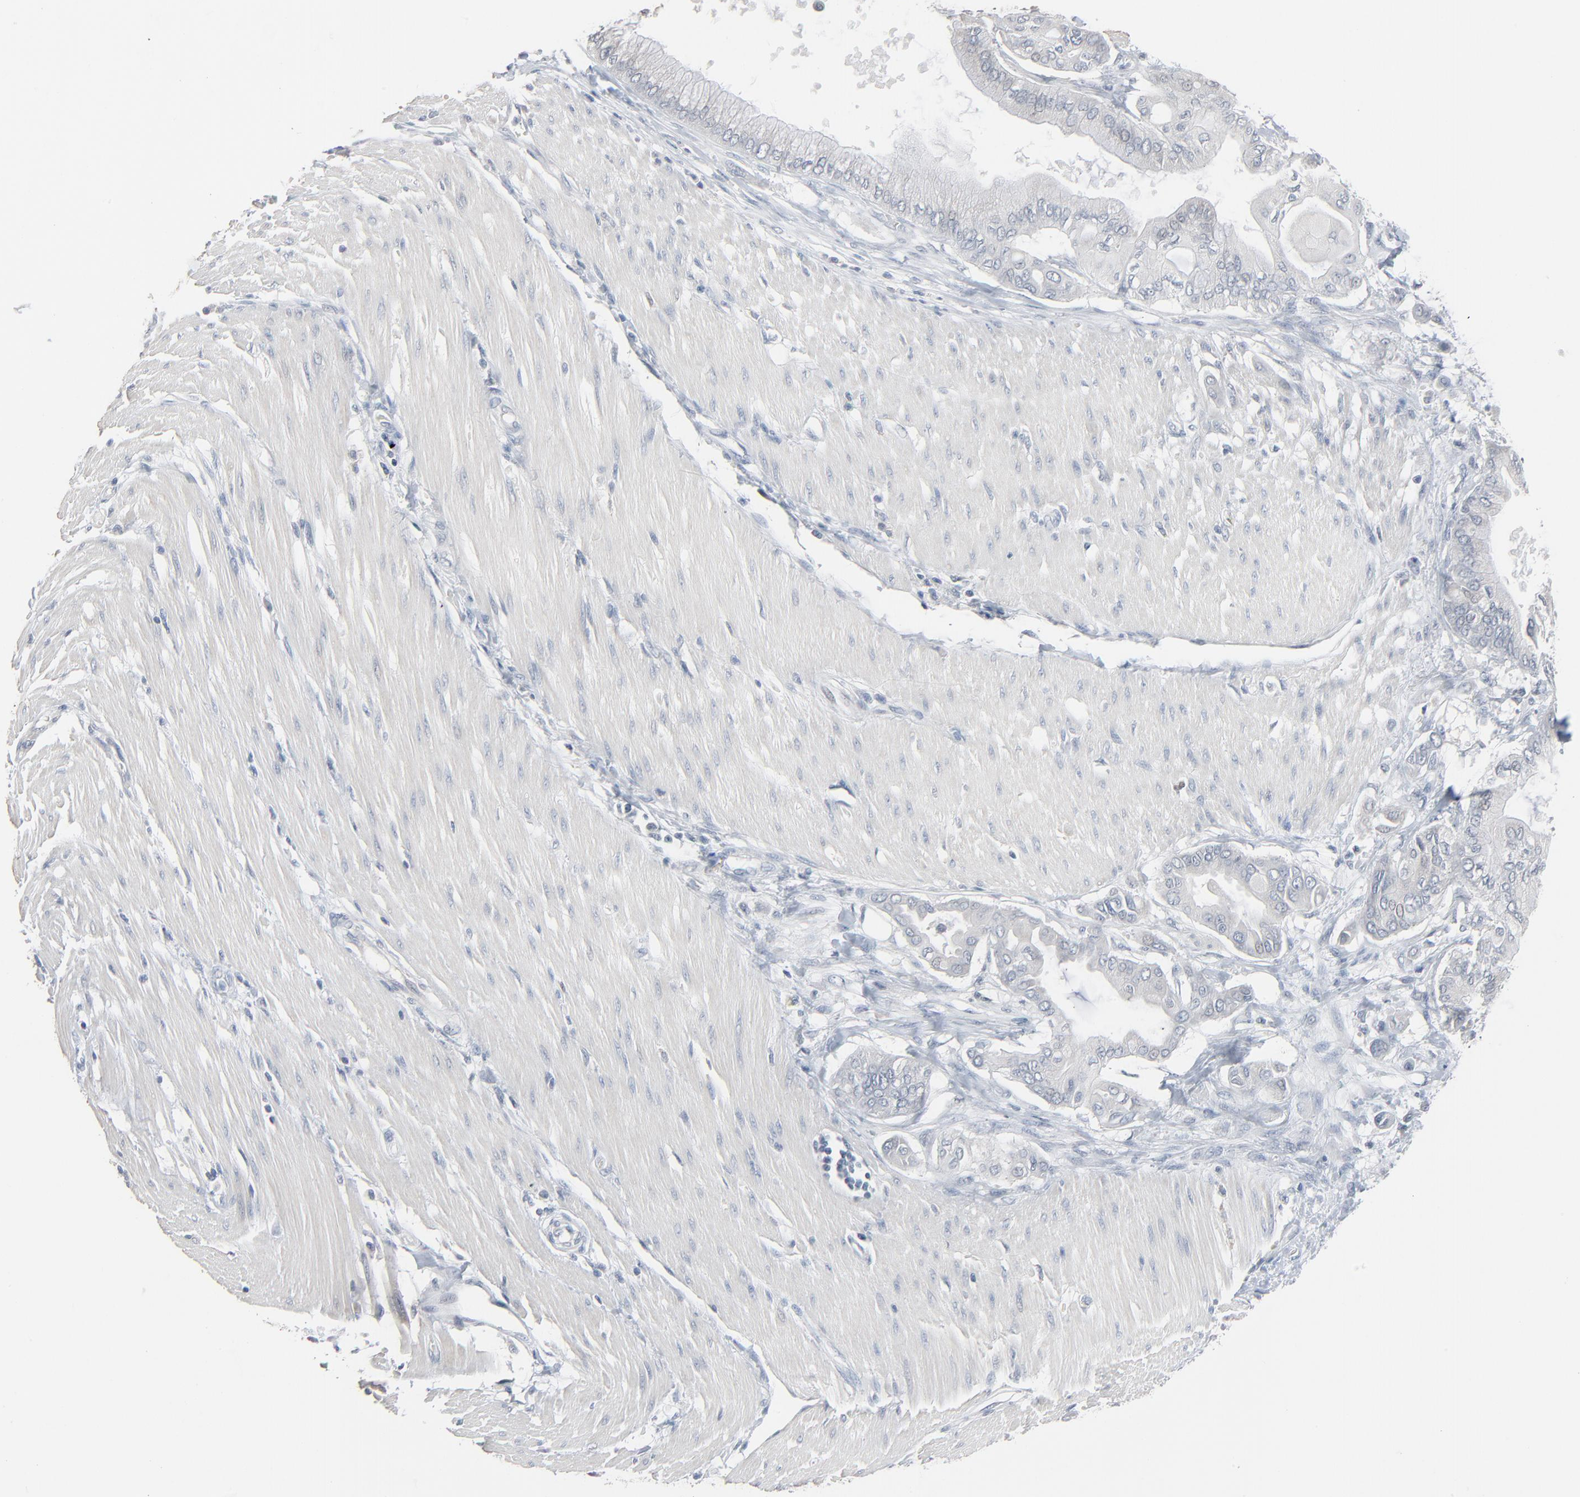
{"staining": {"intensity": "negative", "quantity": "none", "location": "none"}, "tissue": "pancreatic cancer", "cell_type": "Tumor cells", "image_type": "cancer", "snomed": [{"axis": "morphology", "description": "Adenocarcinoma, NOS"}, {"axis": "morphology", "description": "Adenocarcinoma, metastatic, NOS"}, {"axis": "topography", "description": "Lymph node"}, {"axis": "topography", "description": "Pancreas"}, {"axis": "topography", "description": "Duodenum"}], "caption": "This is a histopathology image of immunohistochemistry staining of pancreatic metastatic adenocarcinoma, which shows no positivity in tumor cells.", "gene": "SAGE1", "patient": {"sex": "female", "age": 64}}